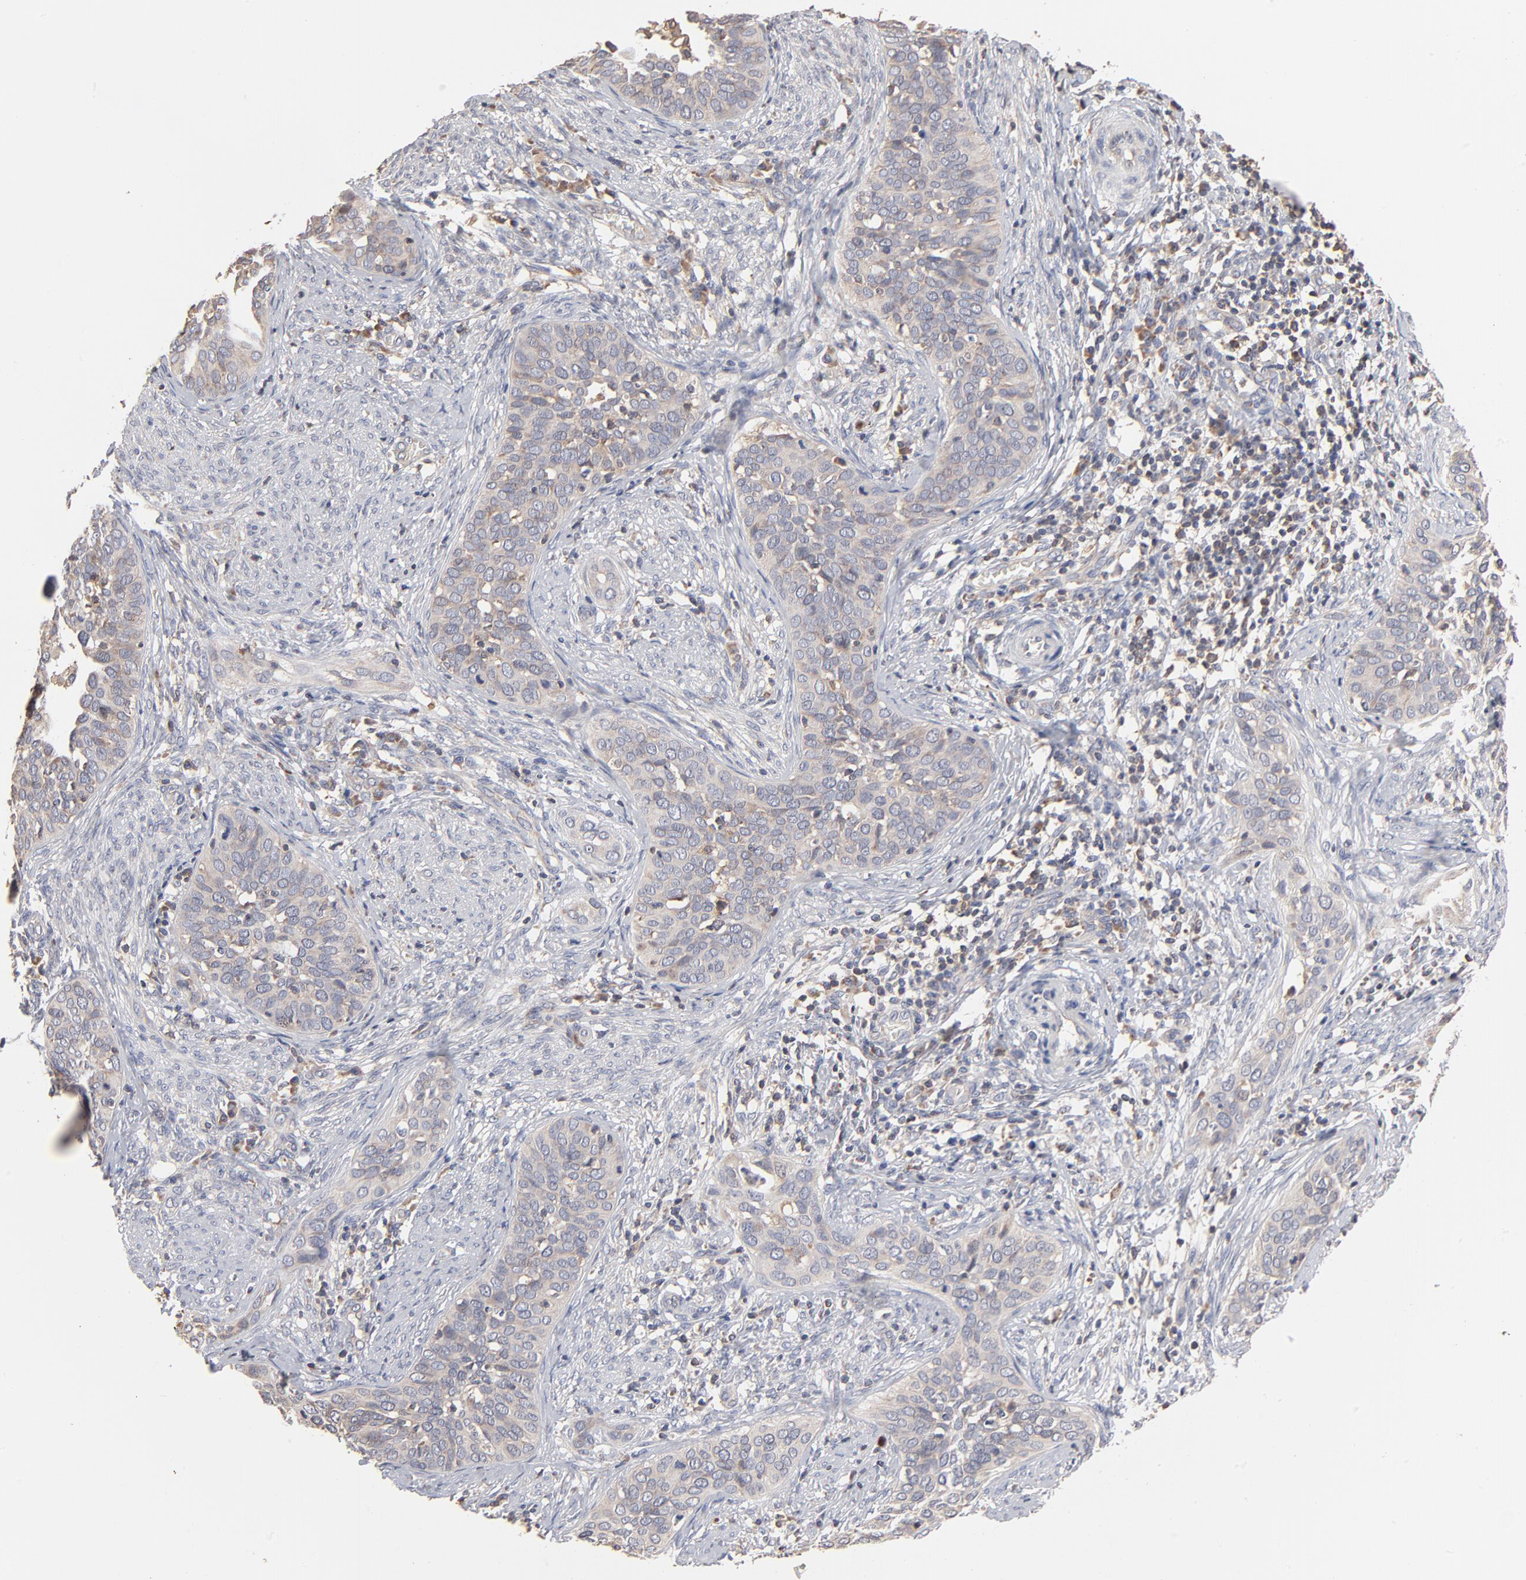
{"staining": {"intensity": "weak", "quantity": "25%-75%", "location": "cytoplasmic/membranous"}, "tissue": "cervical cancer", "cell_type": "Tumor cells", "image_type": "cancer", "snomed": [{"axis": "morphology", "description": "Squamous cell carcinoma, NOS"}, {"axis": "topography", "description": "Cervix"}], "caption": "Cervical squamous cell carcinoma stained with DAB (3,3'-diaminobenzidine) IHC shows low levels of weak cytoplasmic/membranous positivity in approximately 25%-75% of tumor cells.", "gene": "RNF213", "patient": {"sex": "female", "age": 31}}